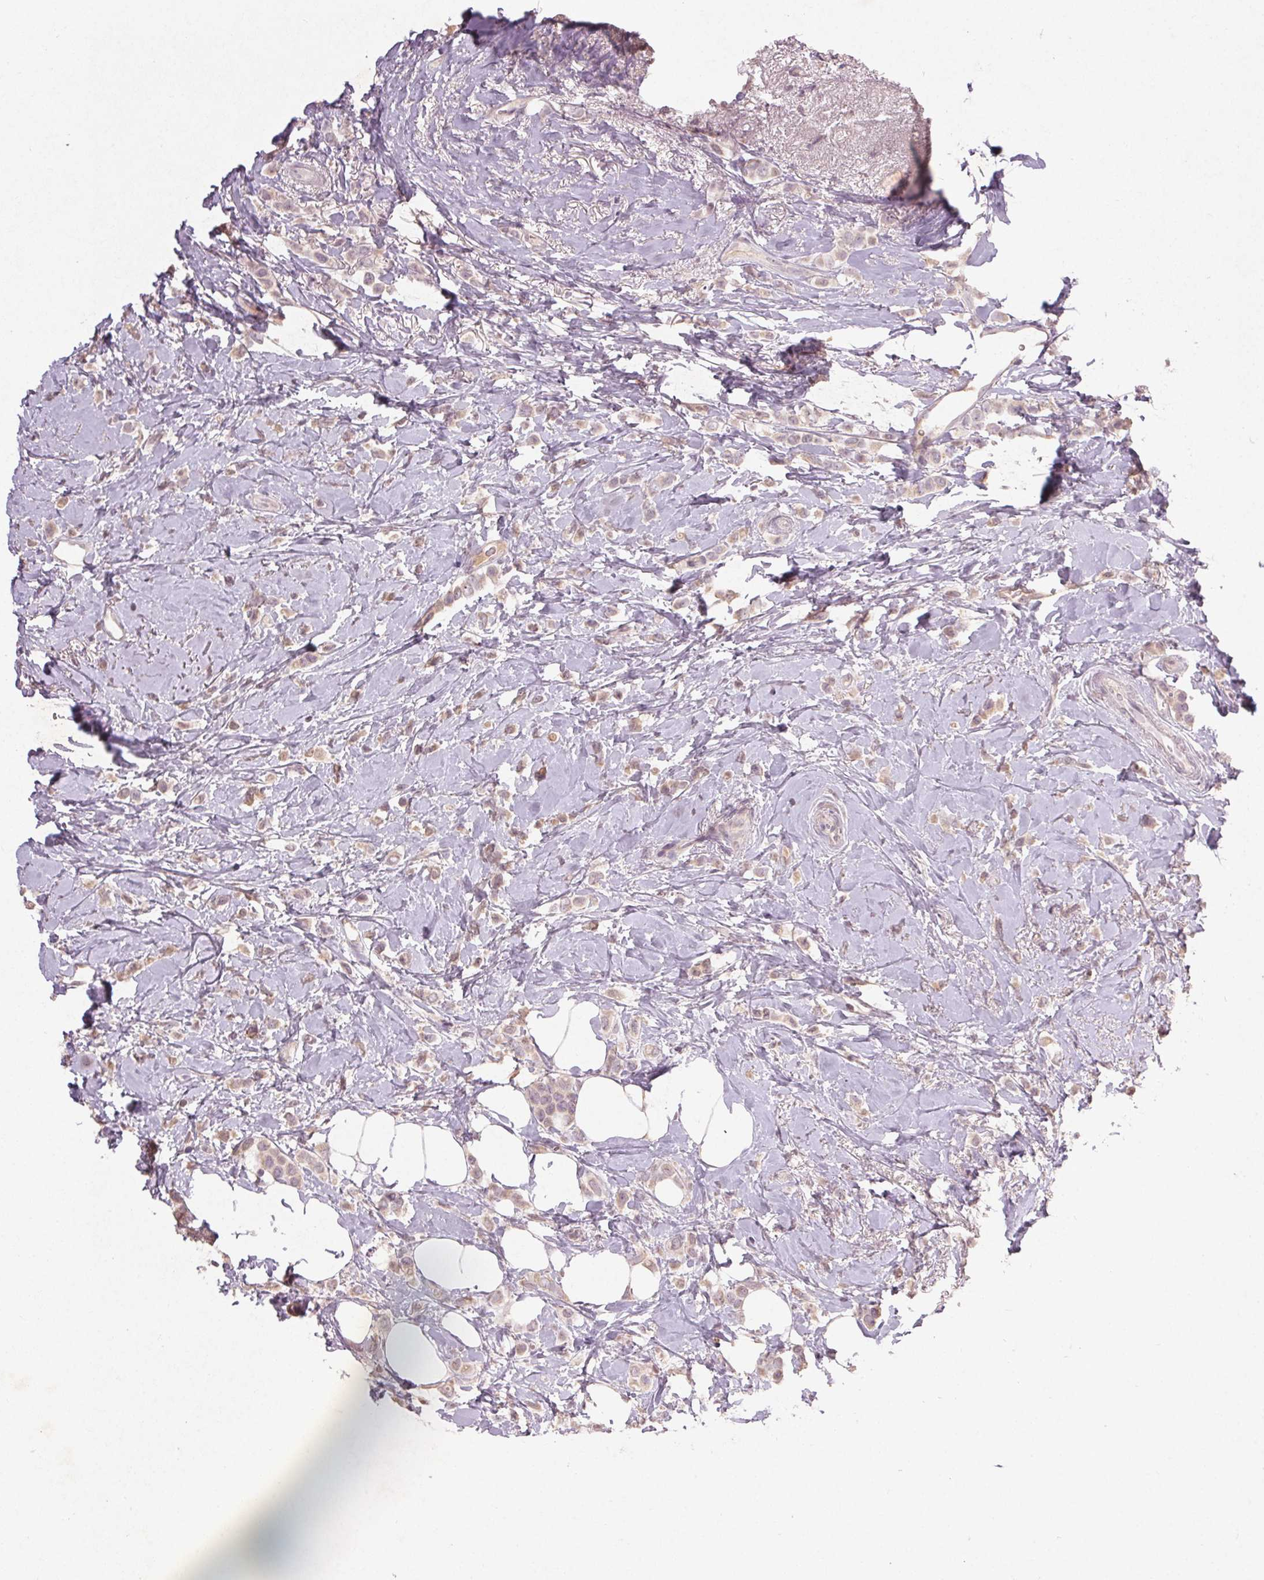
{"staining": {"intensity": "weak", "quantity": "<25%", "location": "cytoplasmic/membranous"}, "tissue": "breast cancer", "cell_type": "Tumor cells", "image_type": "cancer", "snomed": [{"axis": "morphology", "description": "Lobular carcinoma"}, {"axis": "topography", "description": "Breast"}], "caption": "Immunohistochemical staining of lobular carcinoma (breast) exhibits no significant expression in tumor cells.", "gene": "KLRC3", "patient": {"sex": "female", "age": 66}}